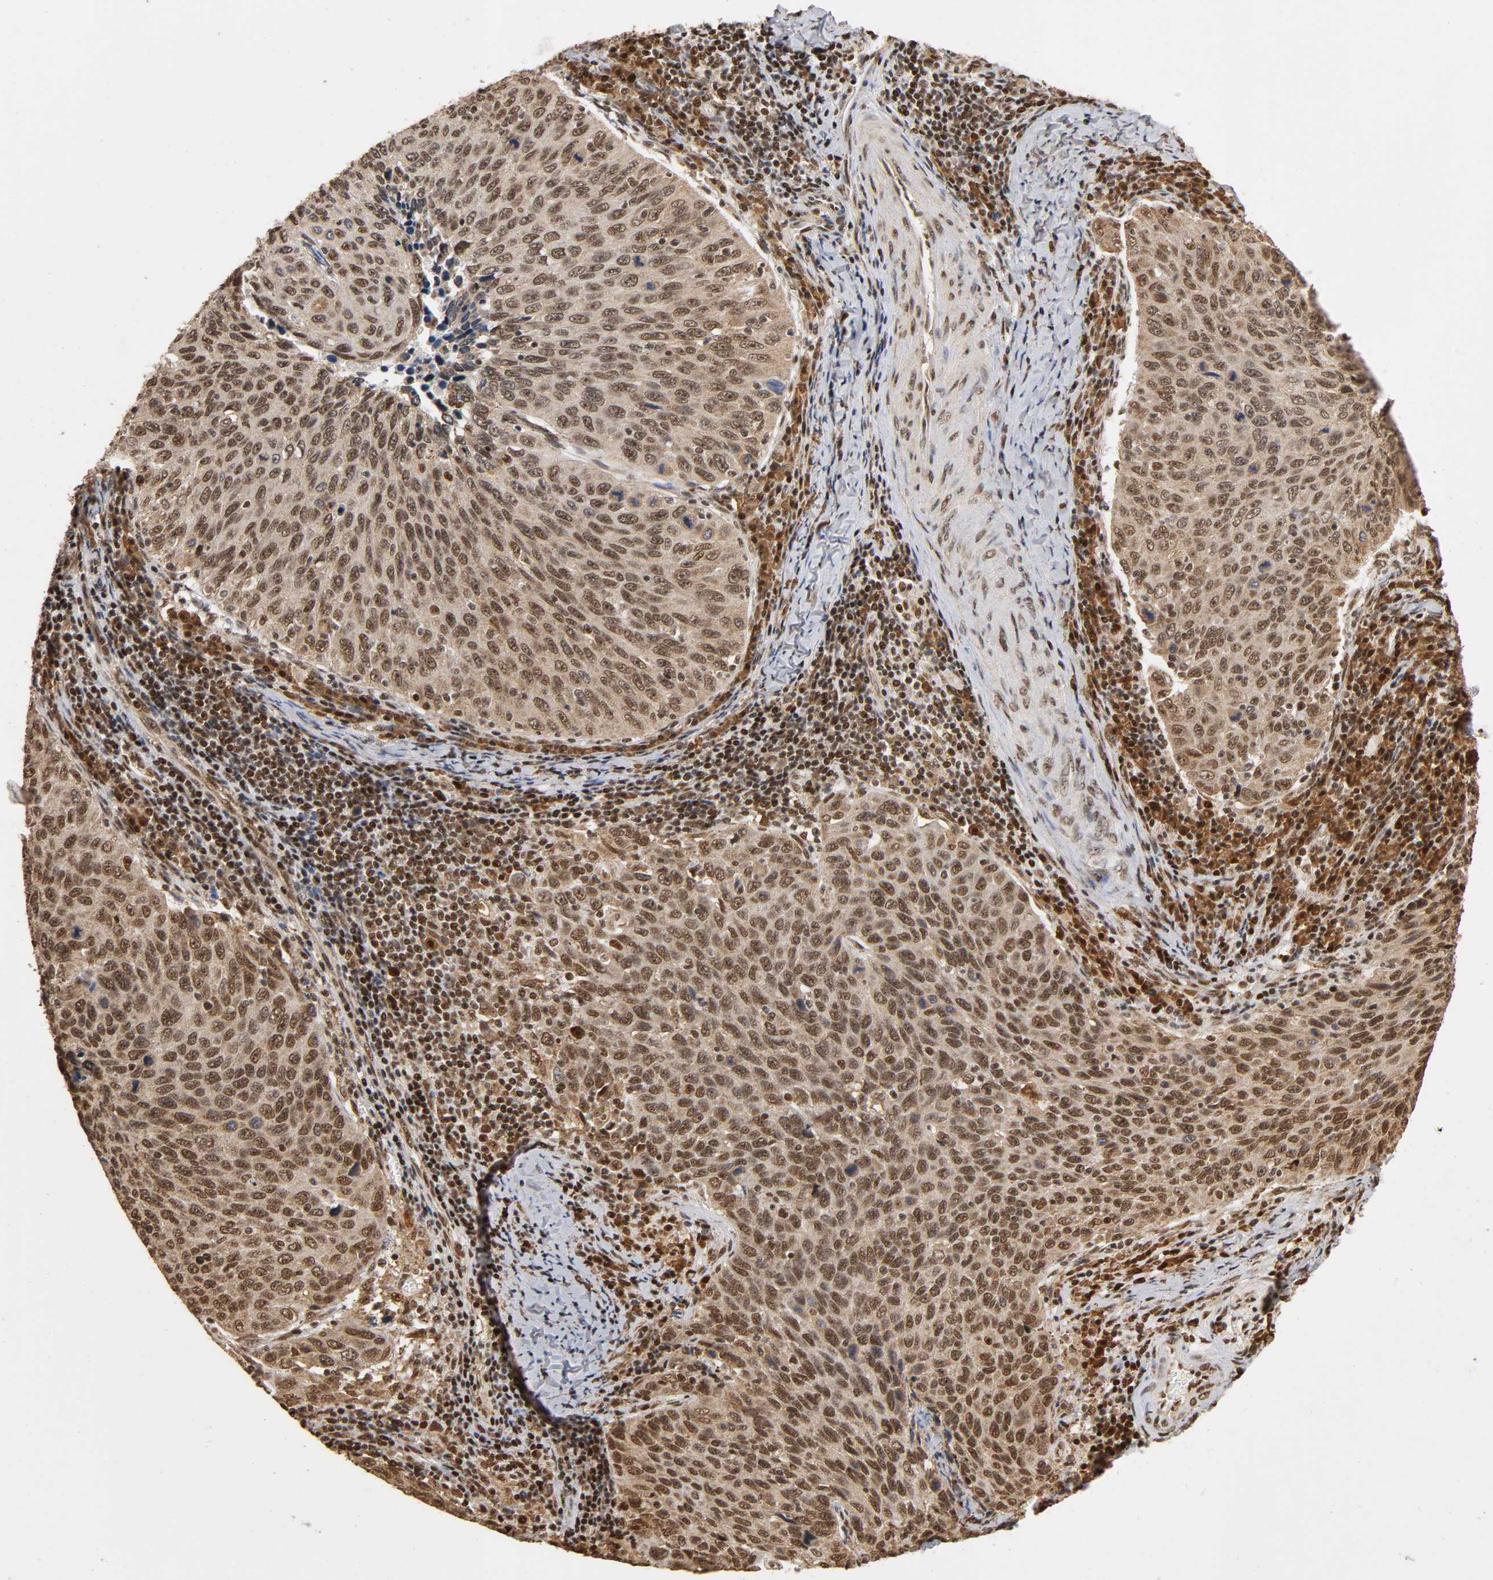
{"staining": {"intensity": "strong", "quantity": ">75%", "location": "cytoplasmic/membranous,nuclear"}, "tissue": "cervical cancer", "cell_type": "Tumor cells", "image_type": "cancer", "snomed": [{"axis": "morphology", "description": "Squamous cell carcinoma, NOS"}, {"axis": "topography", "description": "Cervix"}], "caption": "Immunohistochemistry (IHC) of human cervical squamous cell carcinoma demonstrates high levels of strong cytoplasmic/membranous and nuclear positivity in about >75% of tumor cells.", "gene": "RNF122", "patient": {"sex": "female", "age": 53}}